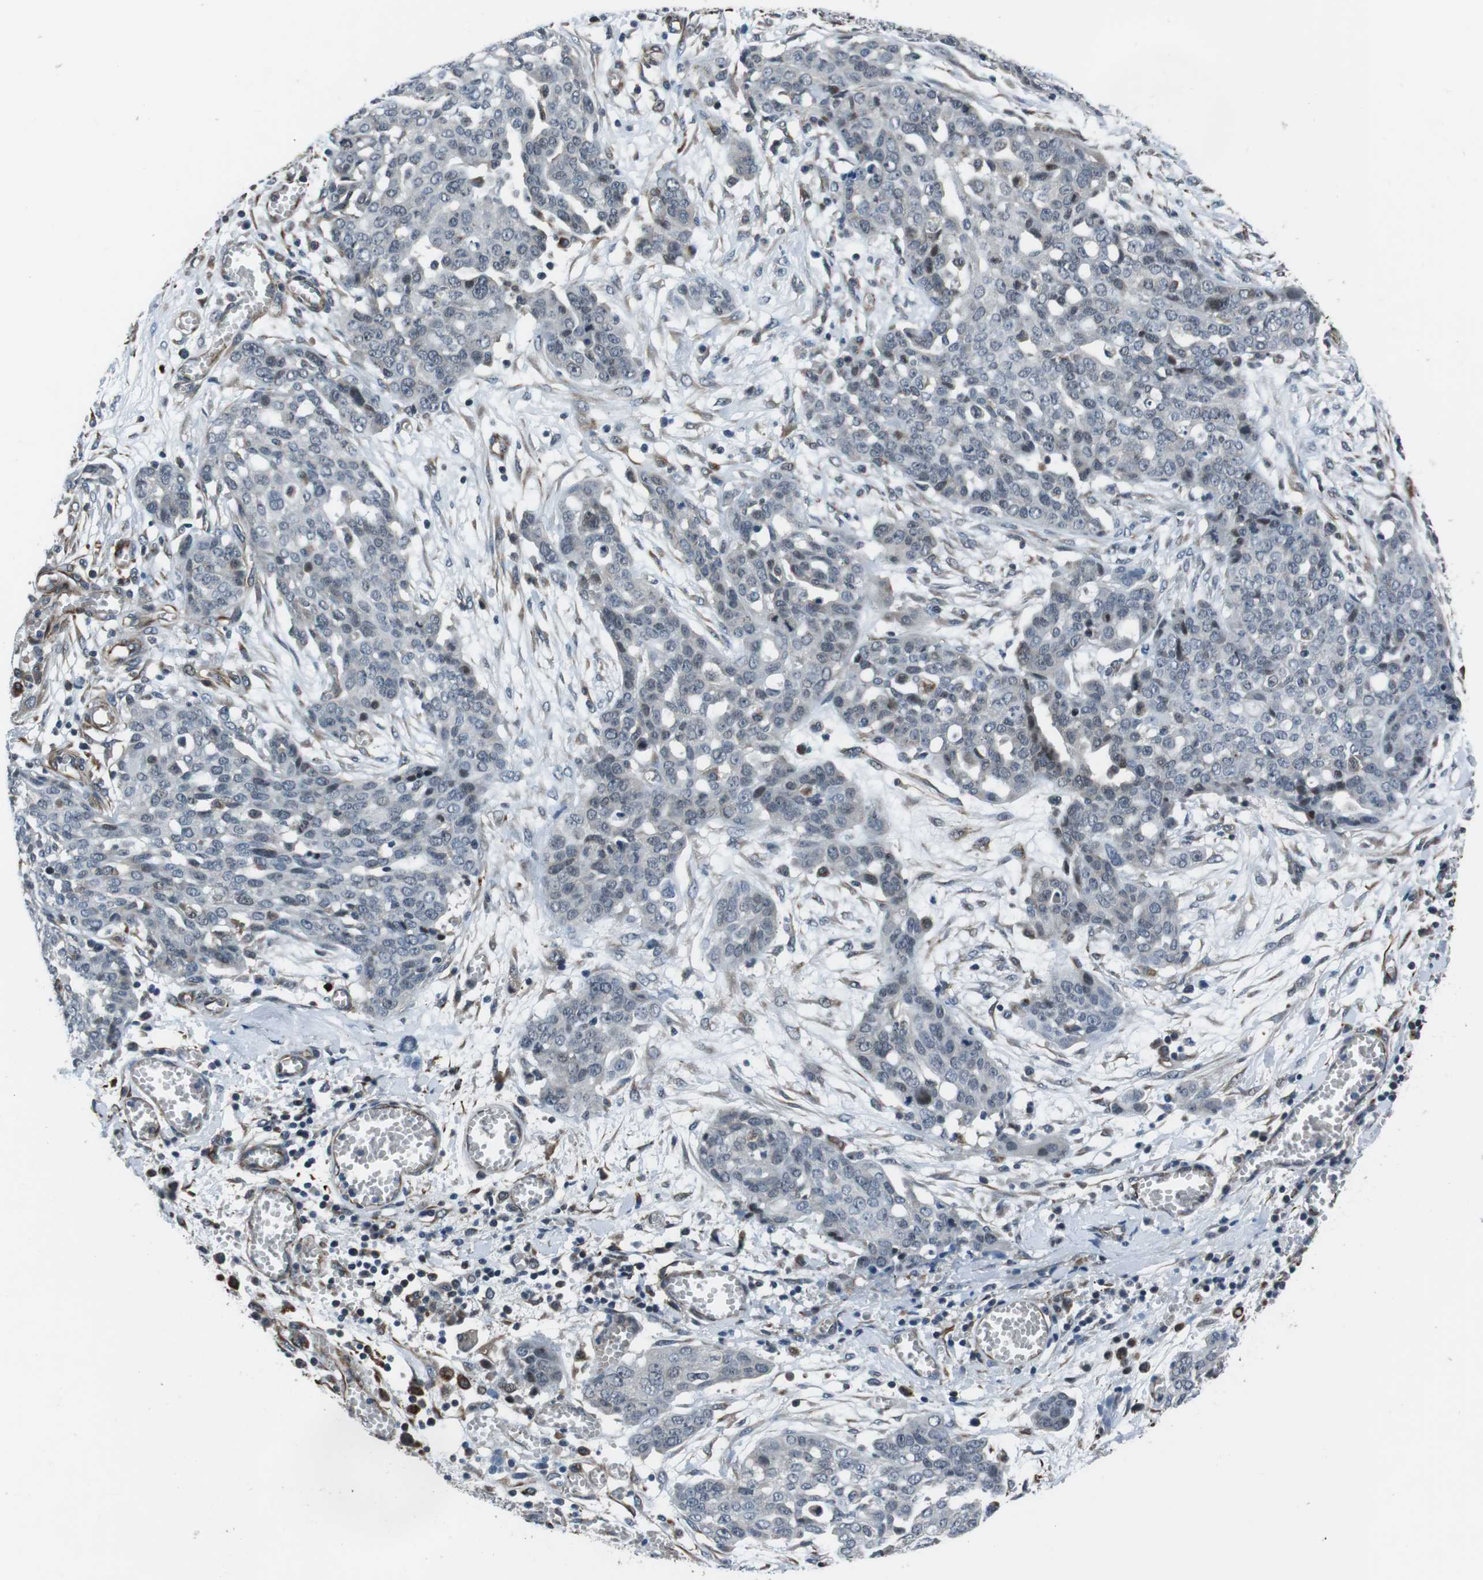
{"staining": {"intensity": "negative", "quantity": "none", "location": "none"}, "tissue": "ovarian cancer", "cell_type": "Tumor cells", "image_type": "cancer", "snomed": [{"axis": "morphology", "description": "Cystadenocarcinoma, serous, NOS"}, {"axis": "topography", "description": "Soft tissue"}, {"axis": "topography", "description": "Ovary"}], "caption": "Photomicrograph shows no protein staining in tumor cells of ovarian cancer (serous cystadenocarcinoma) tissue. (Stains: DAB (3,3'-diaminobenzidine) immunohistochemistry with hematoxylin counter stain, Microscopy: brightfield microscopy at high magnification).", "gene": "LRRC49", "patient": {"sex": "female", "age": 57}}